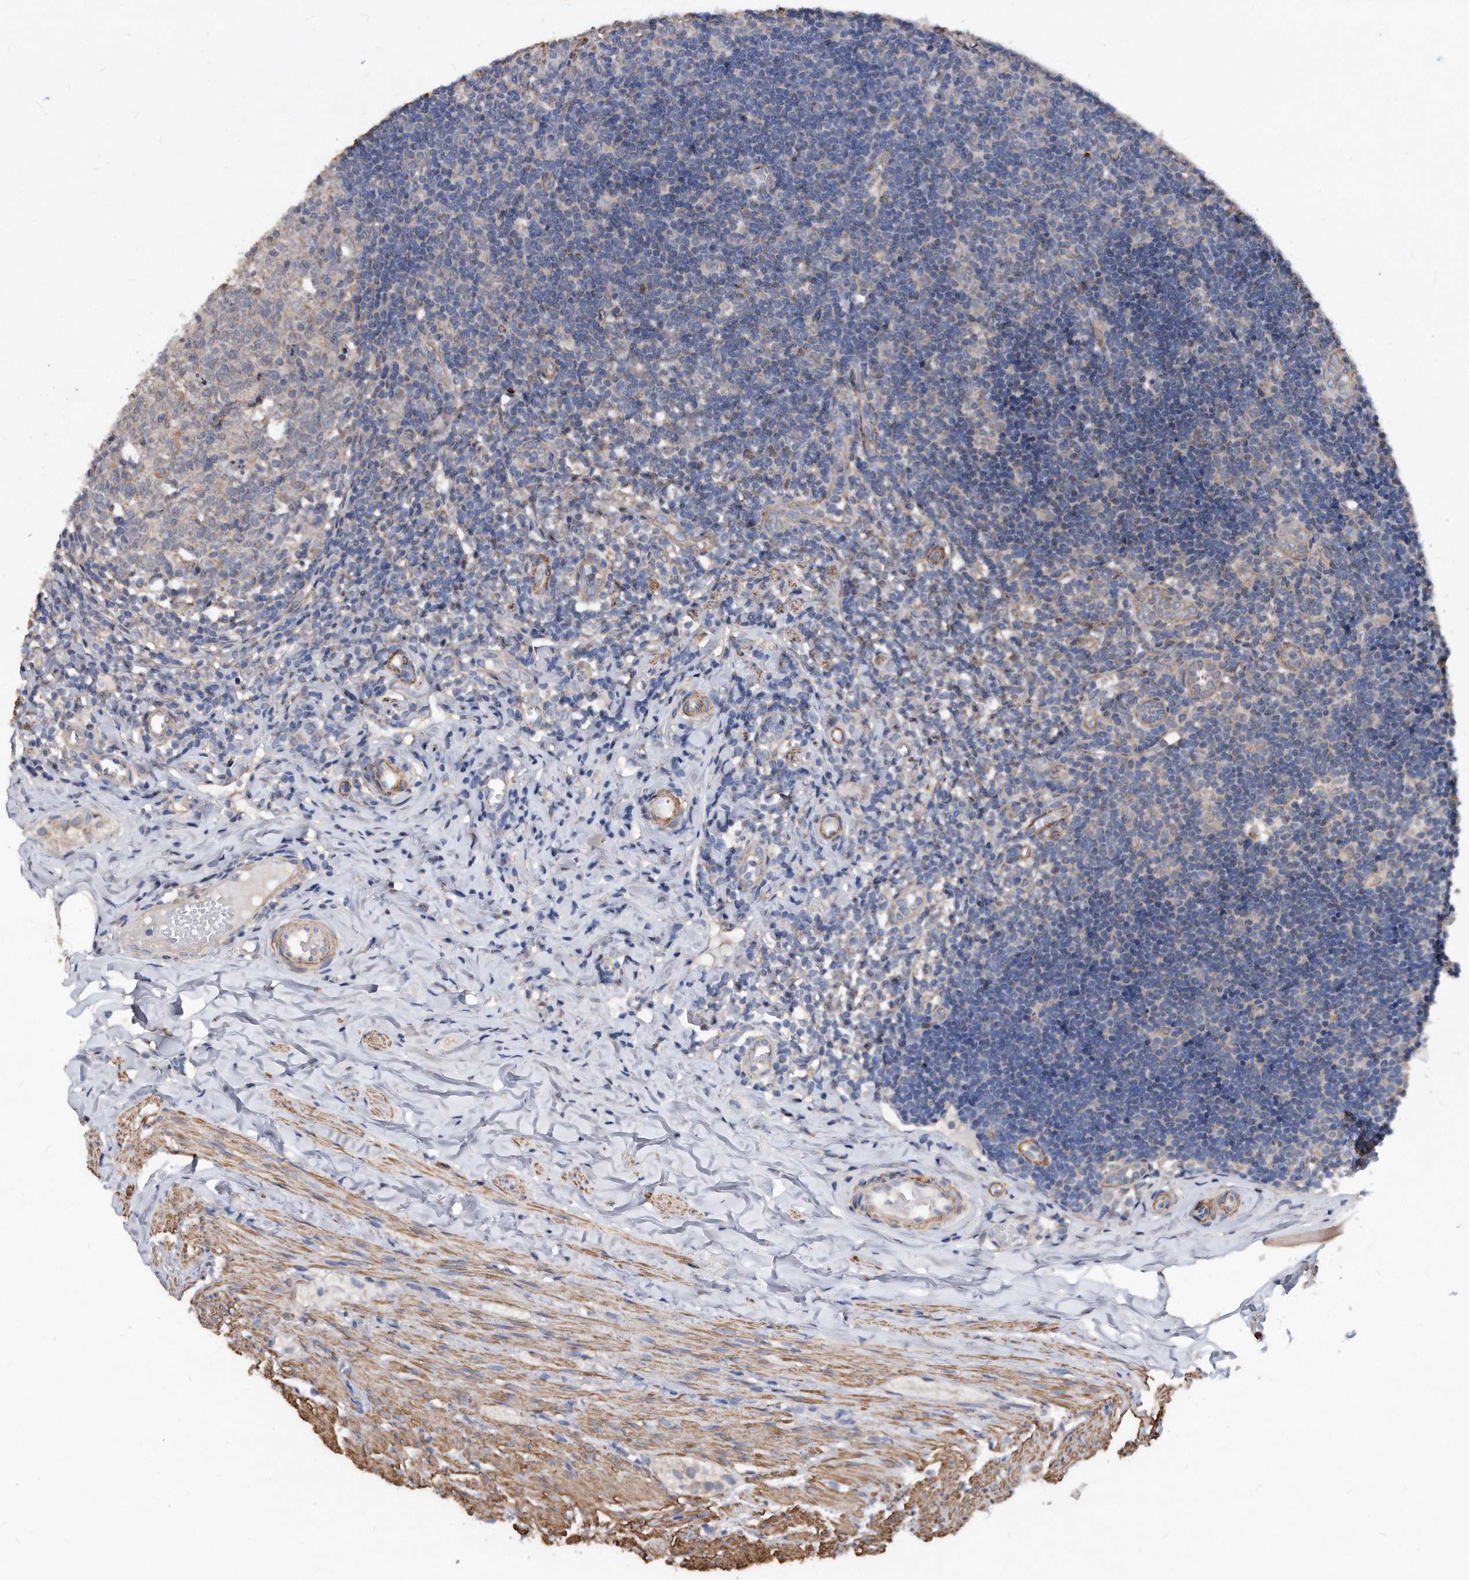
{"staining": {"intensity": "weak", "quantity": ">75%", "location": "cytoplasmic/membranous"}, "tissue": "appendix", "cell_type": "Glandular cells", "image_type": "normal", "snomed": [{"axis": "morphology", "description": "Normal tissue, NOS"}, {"axis": "topography", "description": "Appendix"}], "caption": "Weak cytoplasmic/membranous expression is identified in about >75% of glandular cells in benign appendix. Nuclei are stained in blue.", "gene": "DUSP22", "patient": {"sex": "male", "age": 8}}